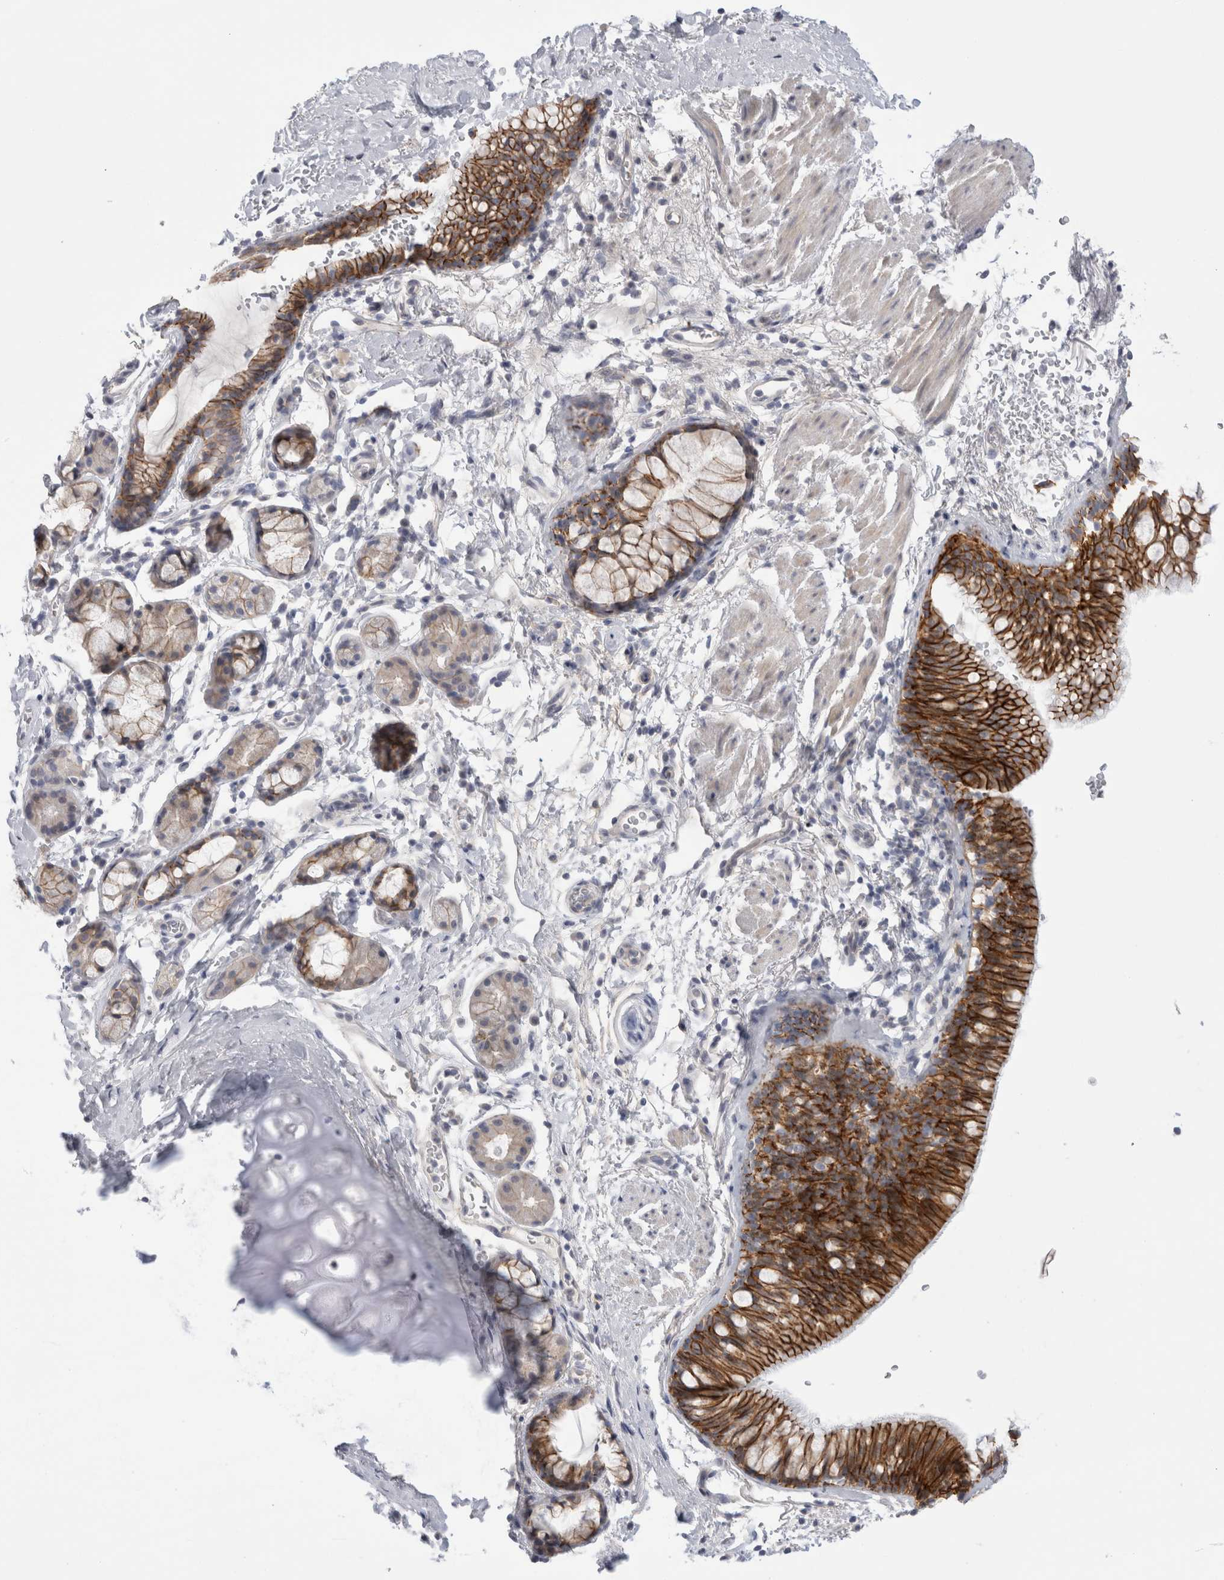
{"staining": {"intensity": "strong", "quantity": ">75%", "location": "cytoplasmic/membranous"}, "tissue": "bronchus", "cell_type": "Respiratory epithelial cells", "image_type": "normal", "snomed": [{"axis": "morphology", "description": "Normal tissue, NOS"}, {"axis": "topography", "description": "Cartilage tissue"}, {"axis": "topography", "description": "Bronchus"}], "caption": "About >75% of respiratory epithelial cells in normal bronchus demonstrate strong cytoplasmic/membranous protein expression as visualized by brown immunohistochemical staining.", "gene": "VANGL1", "patient": {"sex": "female", "age": 53}}